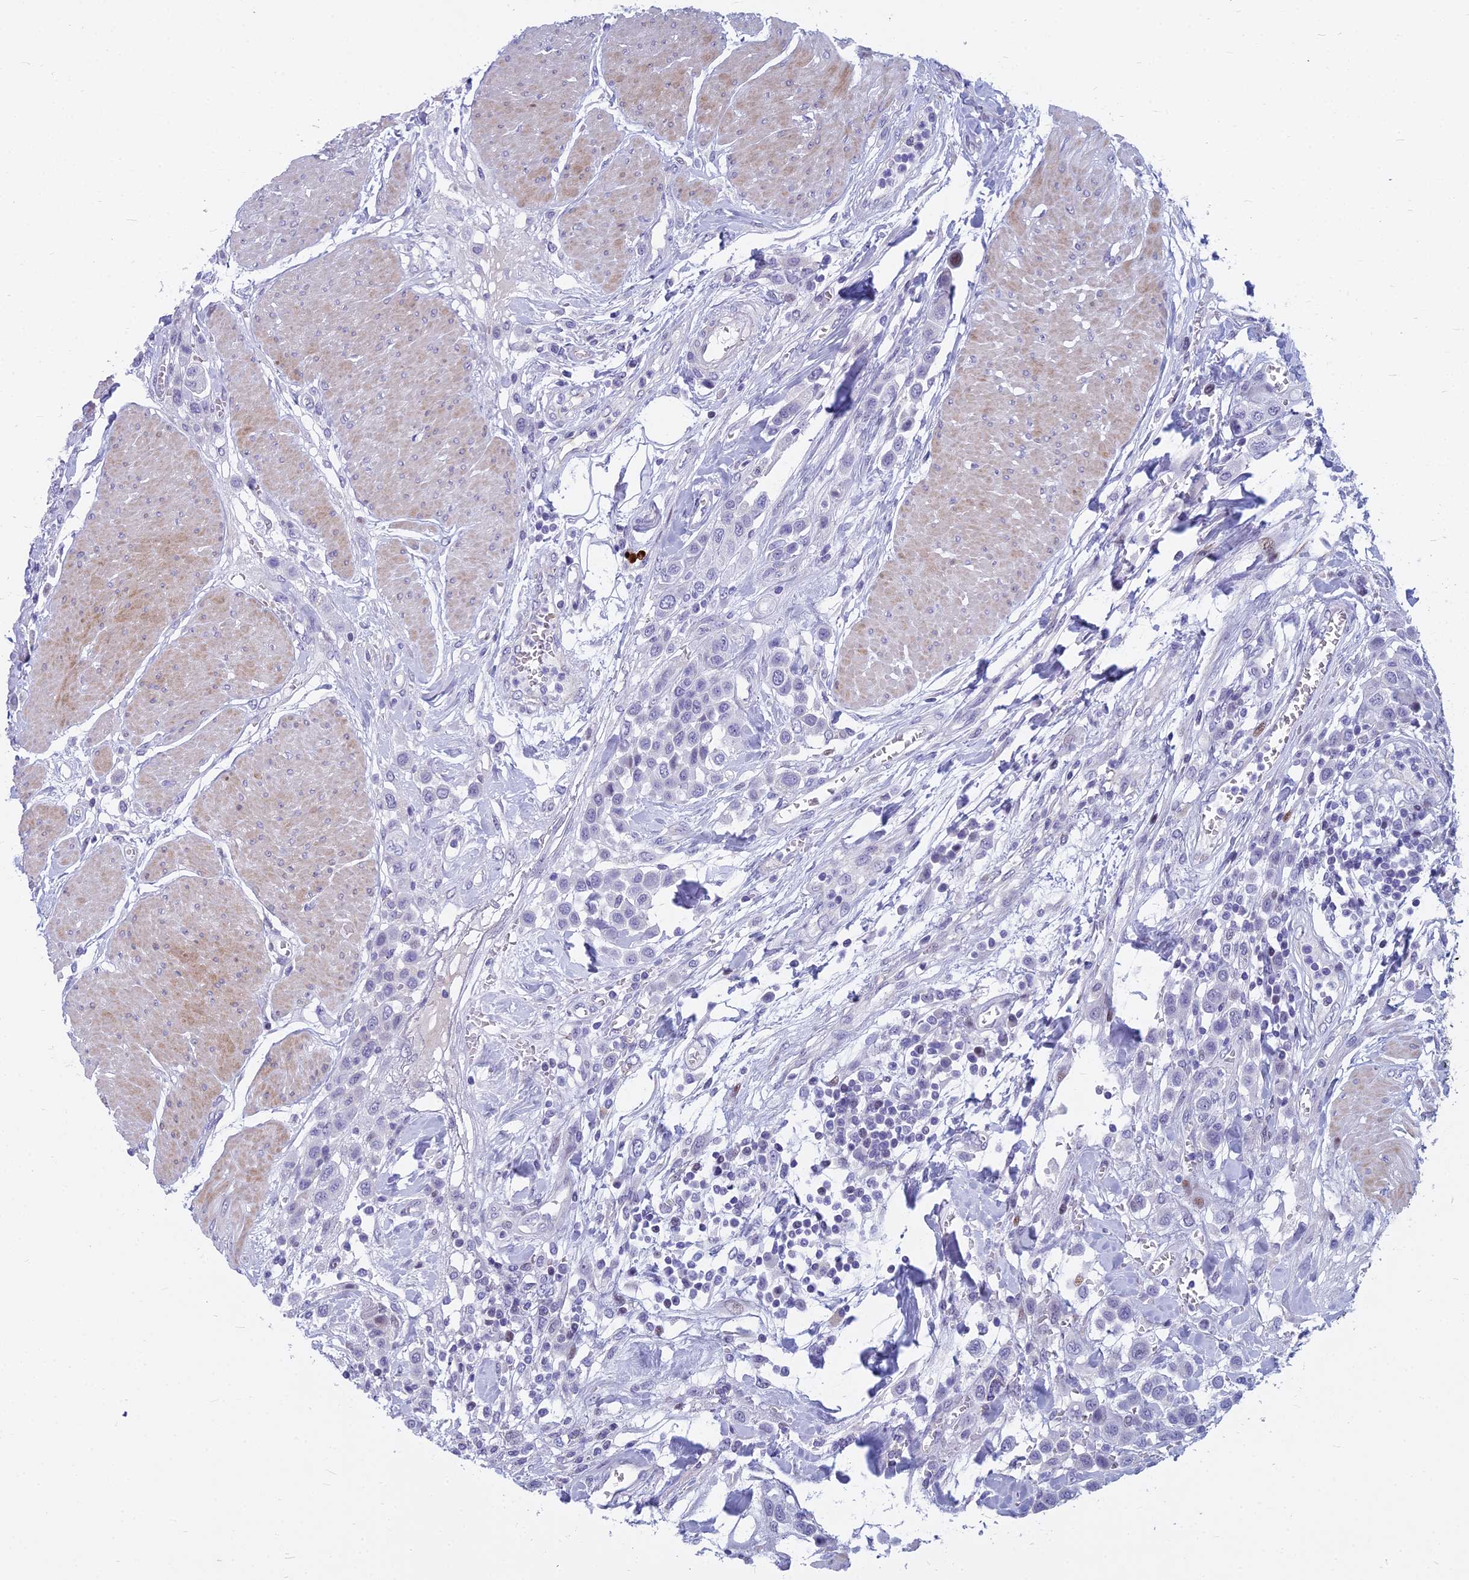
{"staining": {"intensity": "negative", "quantity": "none", "location": "none"}, "tissue": "urothelial cancer", "cell_type": "Tumor cells", "image_type": "cancer", "snomed": [{"axis": "morphology", "description": "Urothelial carcinoma, High grade"}, {"axis": "topography", "description": "Urinary bladder"}], "caption": "This is an IHC image of urothelial cancer. There is no staining in tumor cells.", "gene": "MYBPC2", "patient": {"sex": "male", "age": 50}}